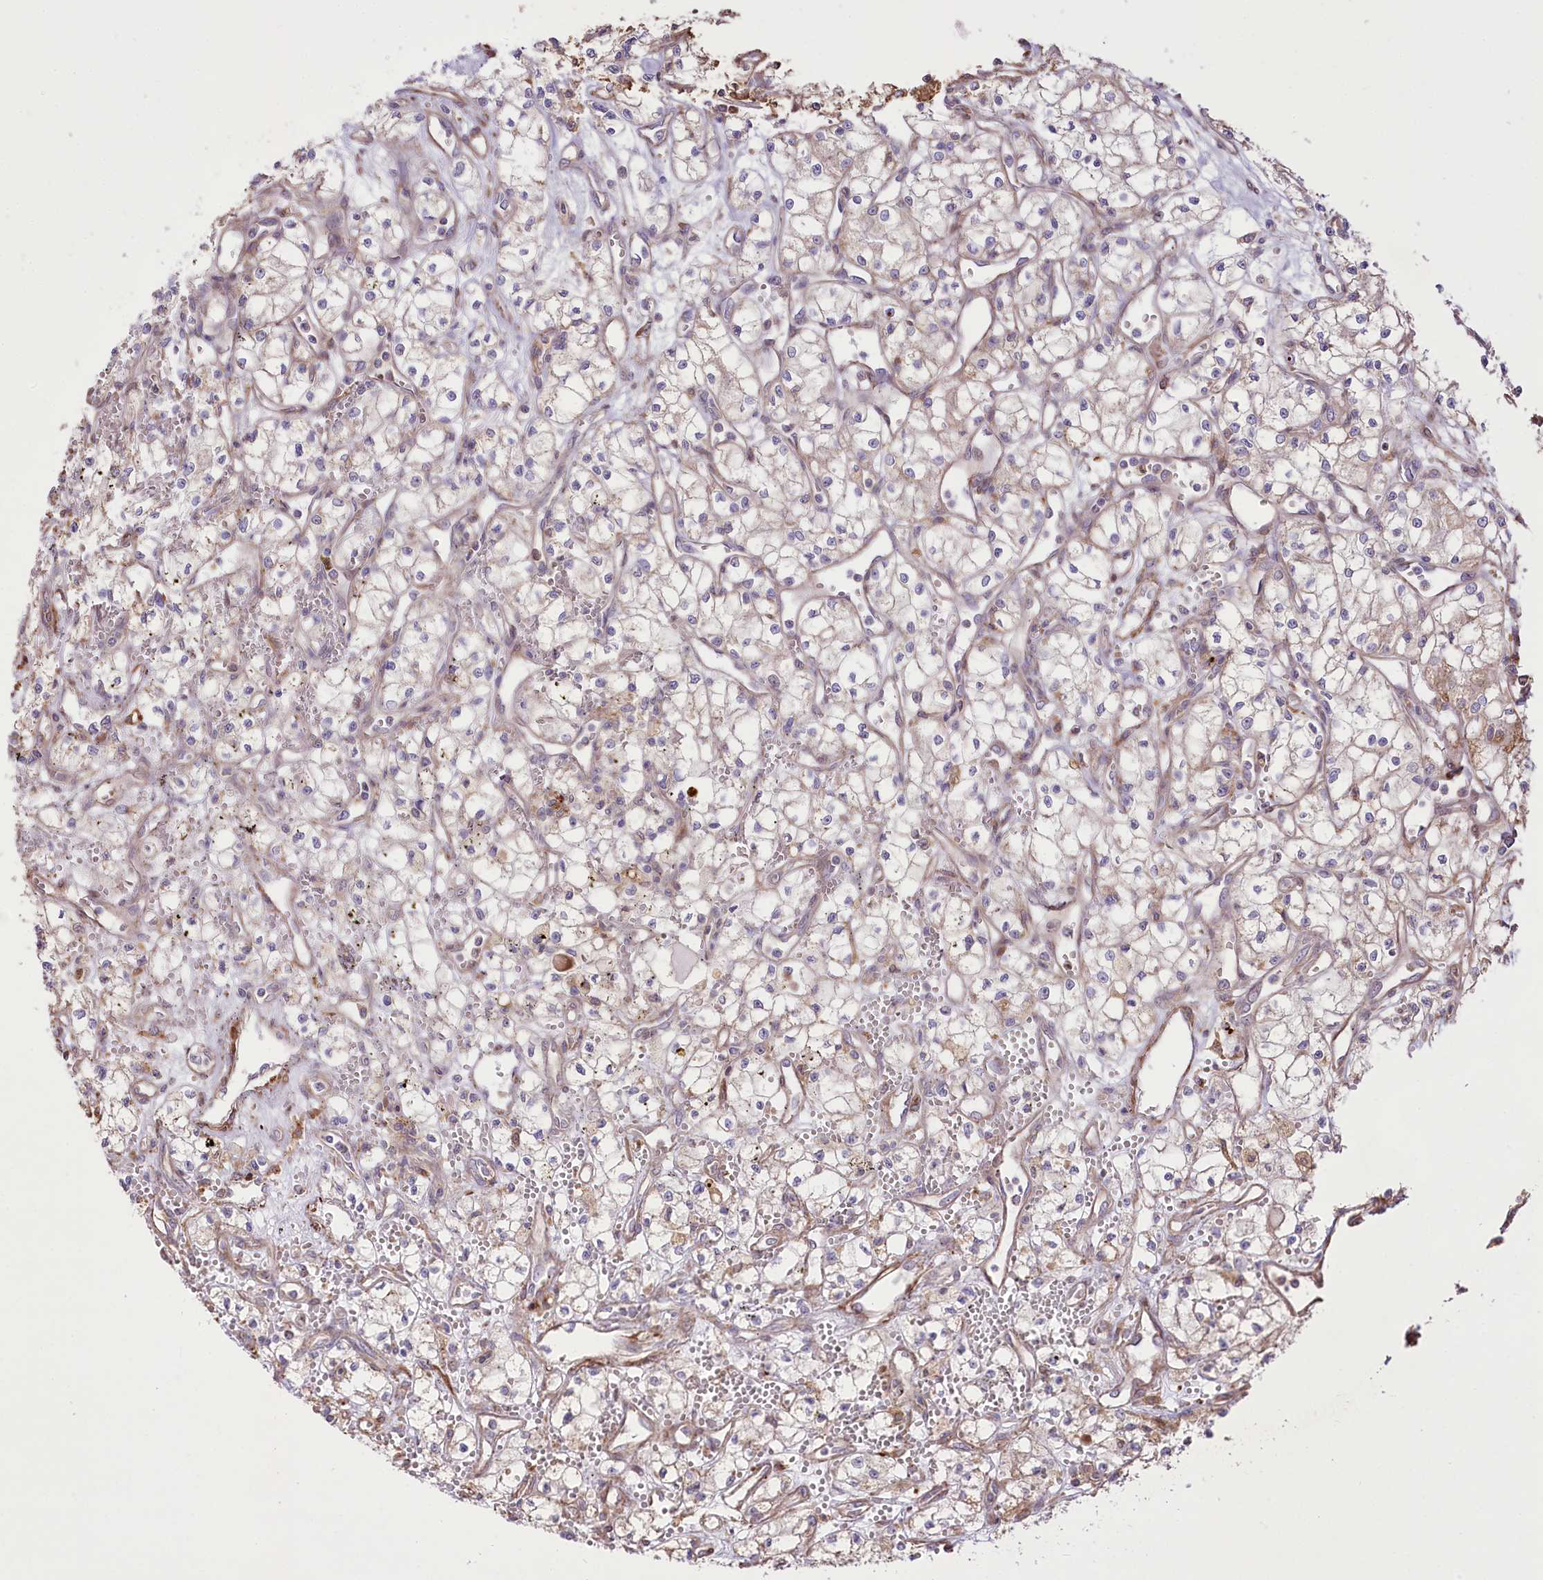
{"staining": {"intensity": "weak", "quantity": "<25%", "location": "cytoplasmic/membranous"}, "tissue": "renal cancer", "cell_type": "Tumor cells", "image_type": "cancer", "snomed": [{"axis": "morphology", "description": "Adenocarcinoma, NOS"}, {"axis": "topography", "description": "Kidney"}], "caption": "IHC of renal adenocarcinoma shows no positivity in tumor cells.", "gene": "RNF24", "patient": {"sex": "male", "age": 59}}